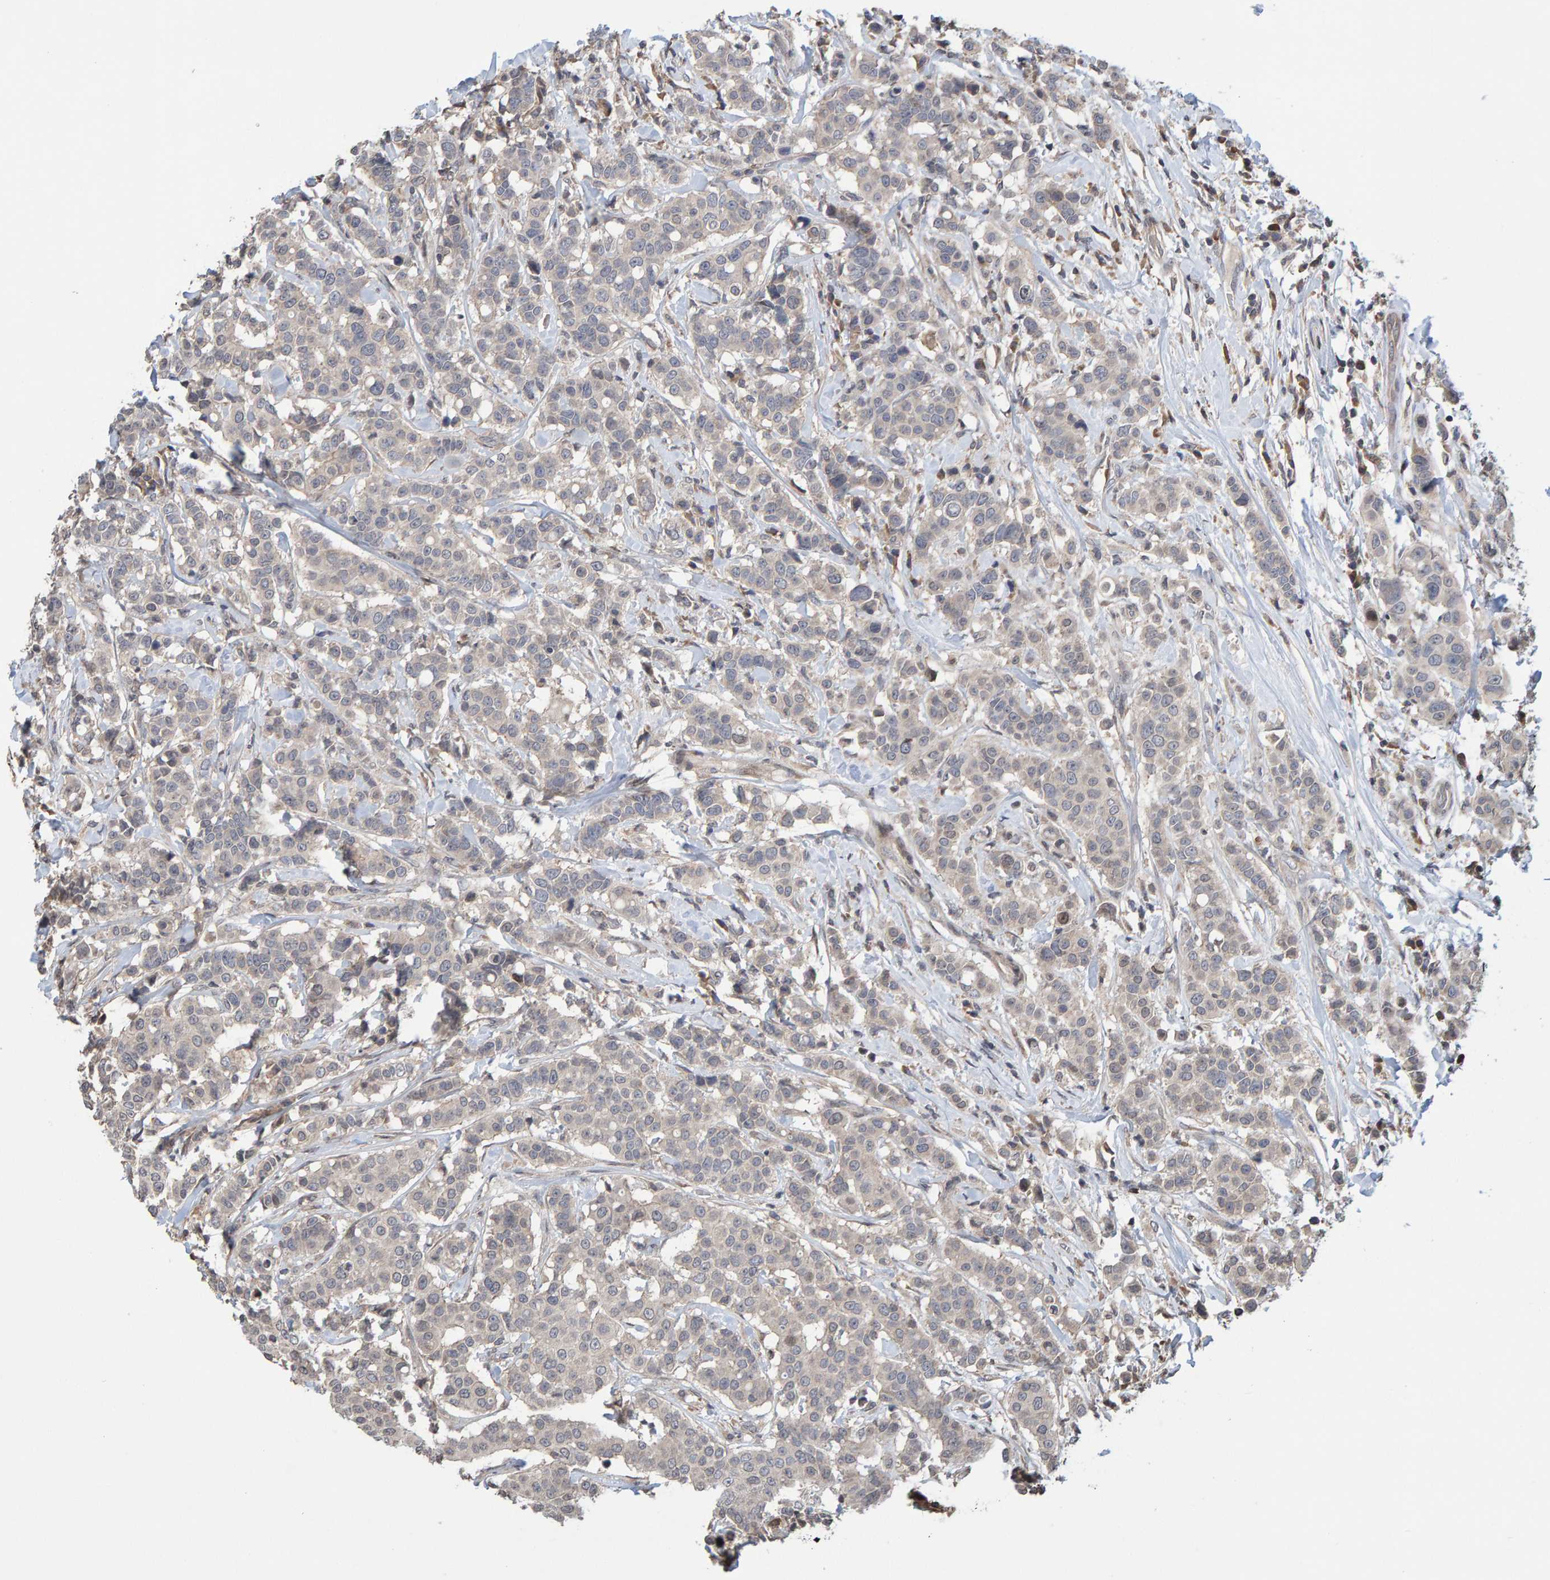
{"staining": {"intensity": "negative", "quantity": "none", "location": "none"}, "tissue": "breast cancer", "cell_type": "Tumor cells", "image_type": "cancer", "snomed": [{"axis": "morphology", "description": "Duct carcinoma"}, {"axis": "topography", "description": "Breast"}], "caption": "Immunohistochemistry (IHC) photomicrograph of breast cancer stained for a protein (brown), which shows no positivity in tumor cells.", "gene": "GAB2", "patient": {"sex": "female", "age": 27}}